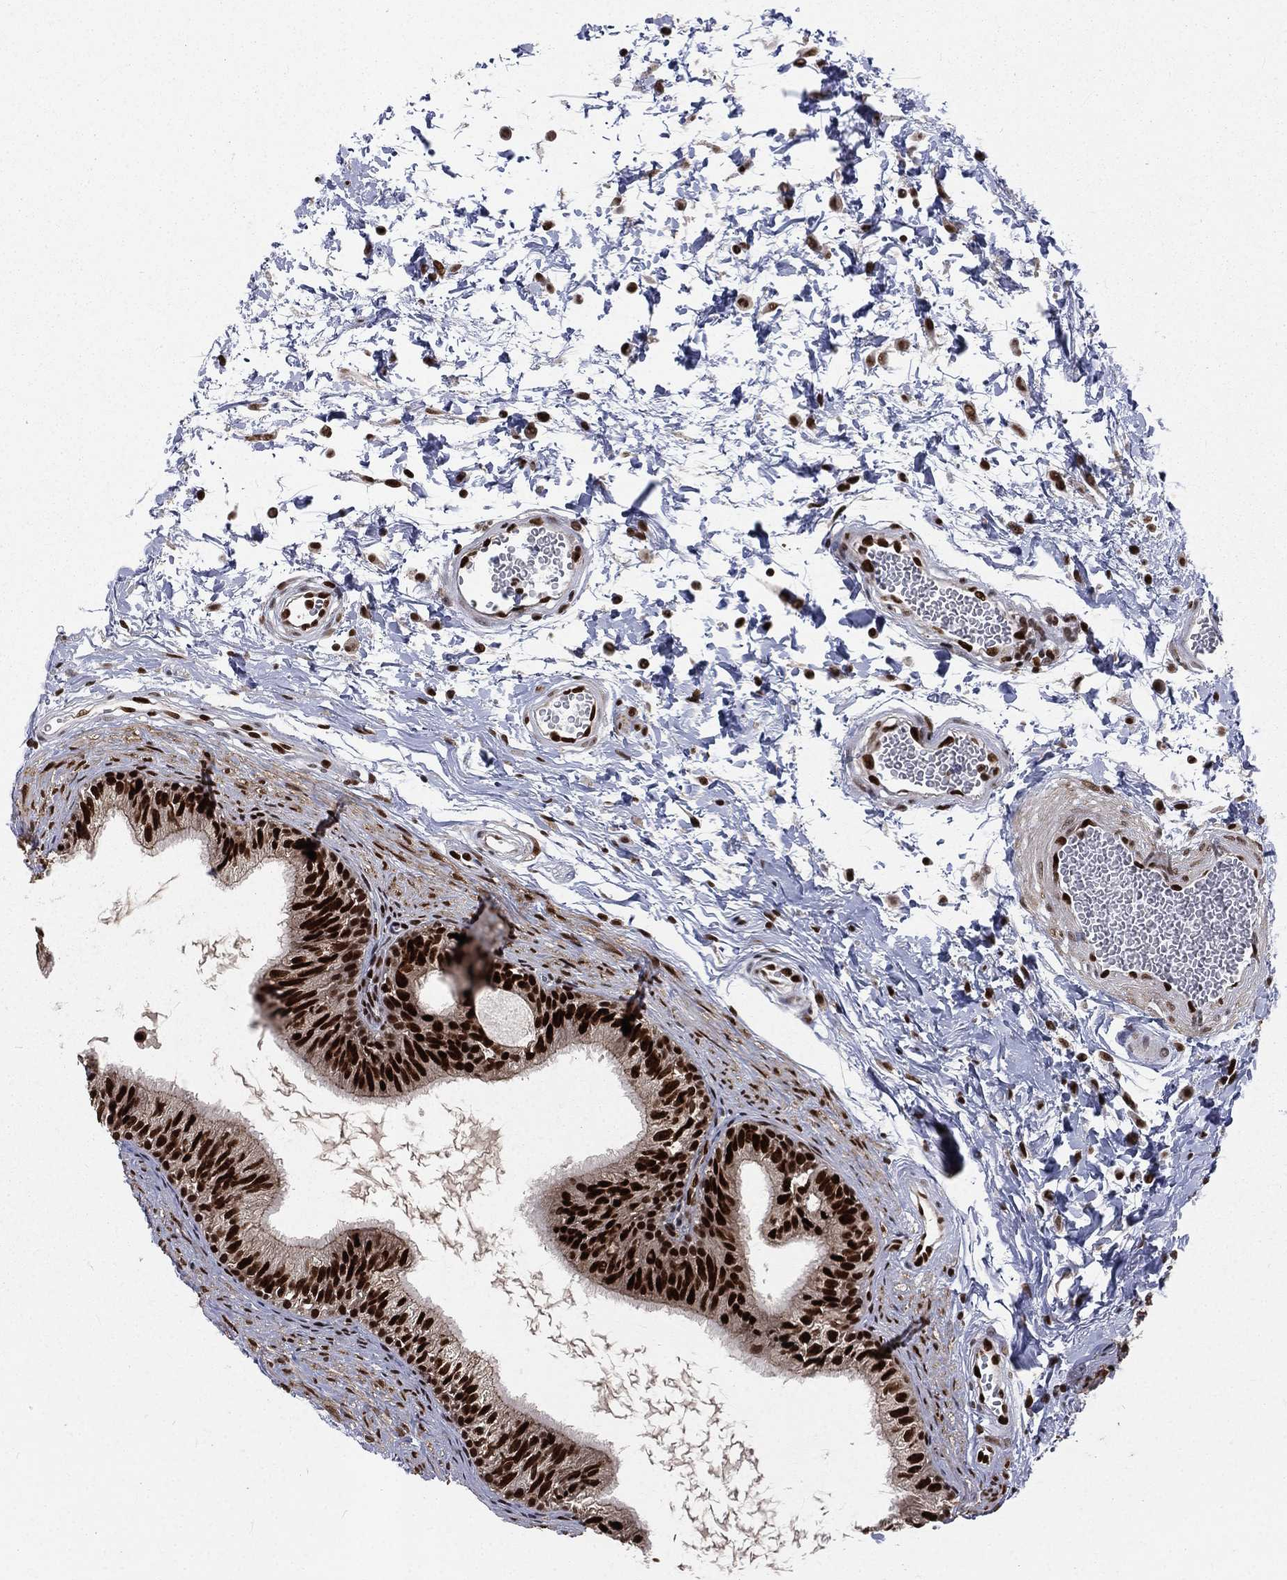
{"staining": {"intensity": "strong", "quantity": ">75%", "location": "nuclear"}, "tissue": "epididymis", "cell_type": "Glandular cells", "image_type": "normal", "snomed": [{"axis": "morphology", "description": "Normal tissue, NOS"}, {"axis": "topography", "description": "Epididymis"}], "caption": "A high amount of strong nuclear staining is seen in approximately >75% of glandular cells in benign epididymis. The staining was performed using DAB to visualize the protein expression in brown, while the nuclei were stained in blue with hematoxylin (Magnification: 20x).", "gene": "POLB", "patient": {"sex": "male", "age": 22}}